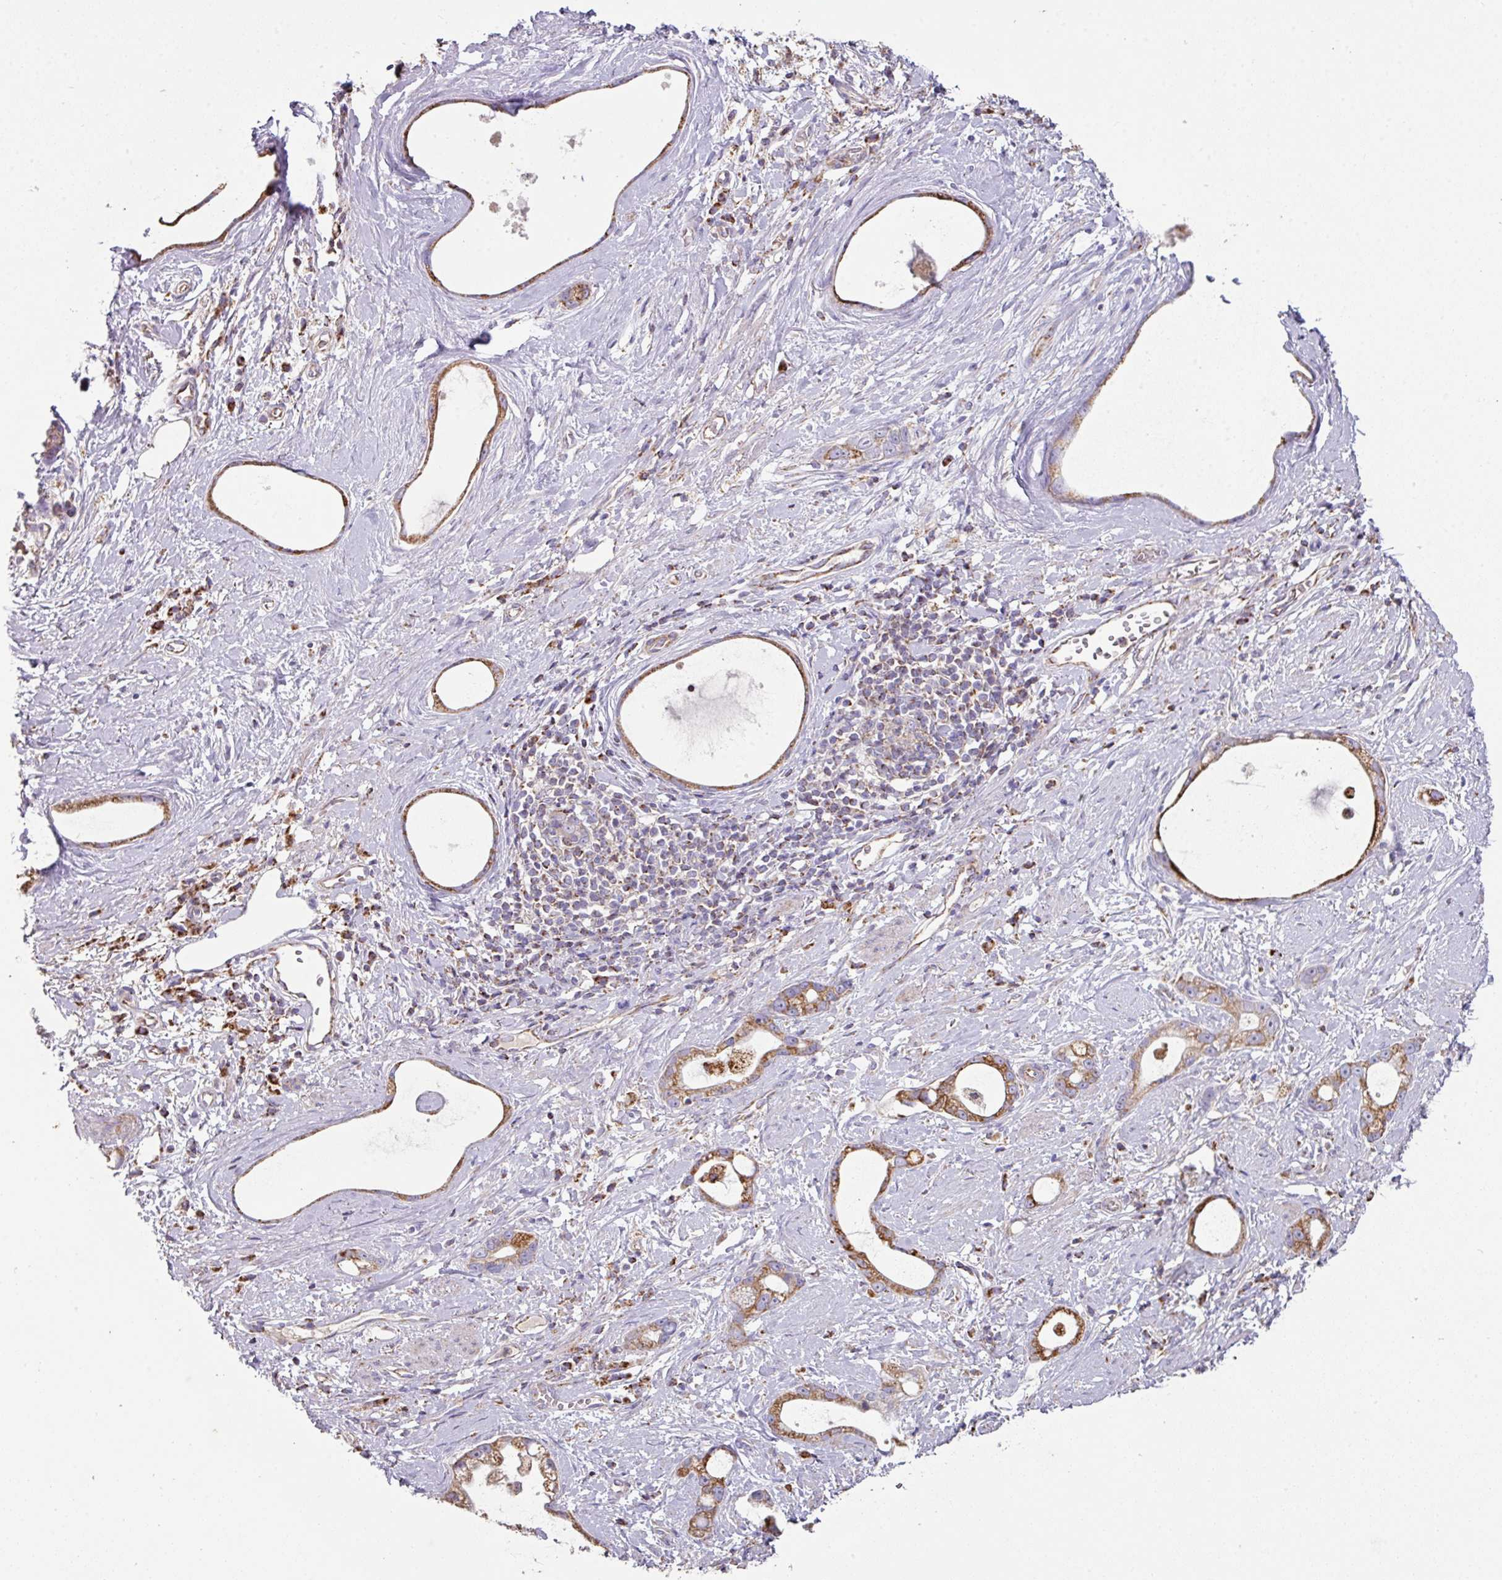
{"staining": {"intensity": "moderate", "quantity": ">75%", "location": "cytoplasmic/membranous"}, "tissue": "stomach cancer", "cell_type": "Tumor cells", "image_type": "cancer", "snomed": [{"axis": "morphology", "description": "Adenocarcinoma, NOS"}, {"axis": "topography", "description": "Stomach"}], "caption": "Moderate cytoplasmic/membranous protein staining is appreciated in about >75% of tumor cells in stomach cancer.", "gene": "SQOR", "patient": {"sex": "male", "age": 55}}